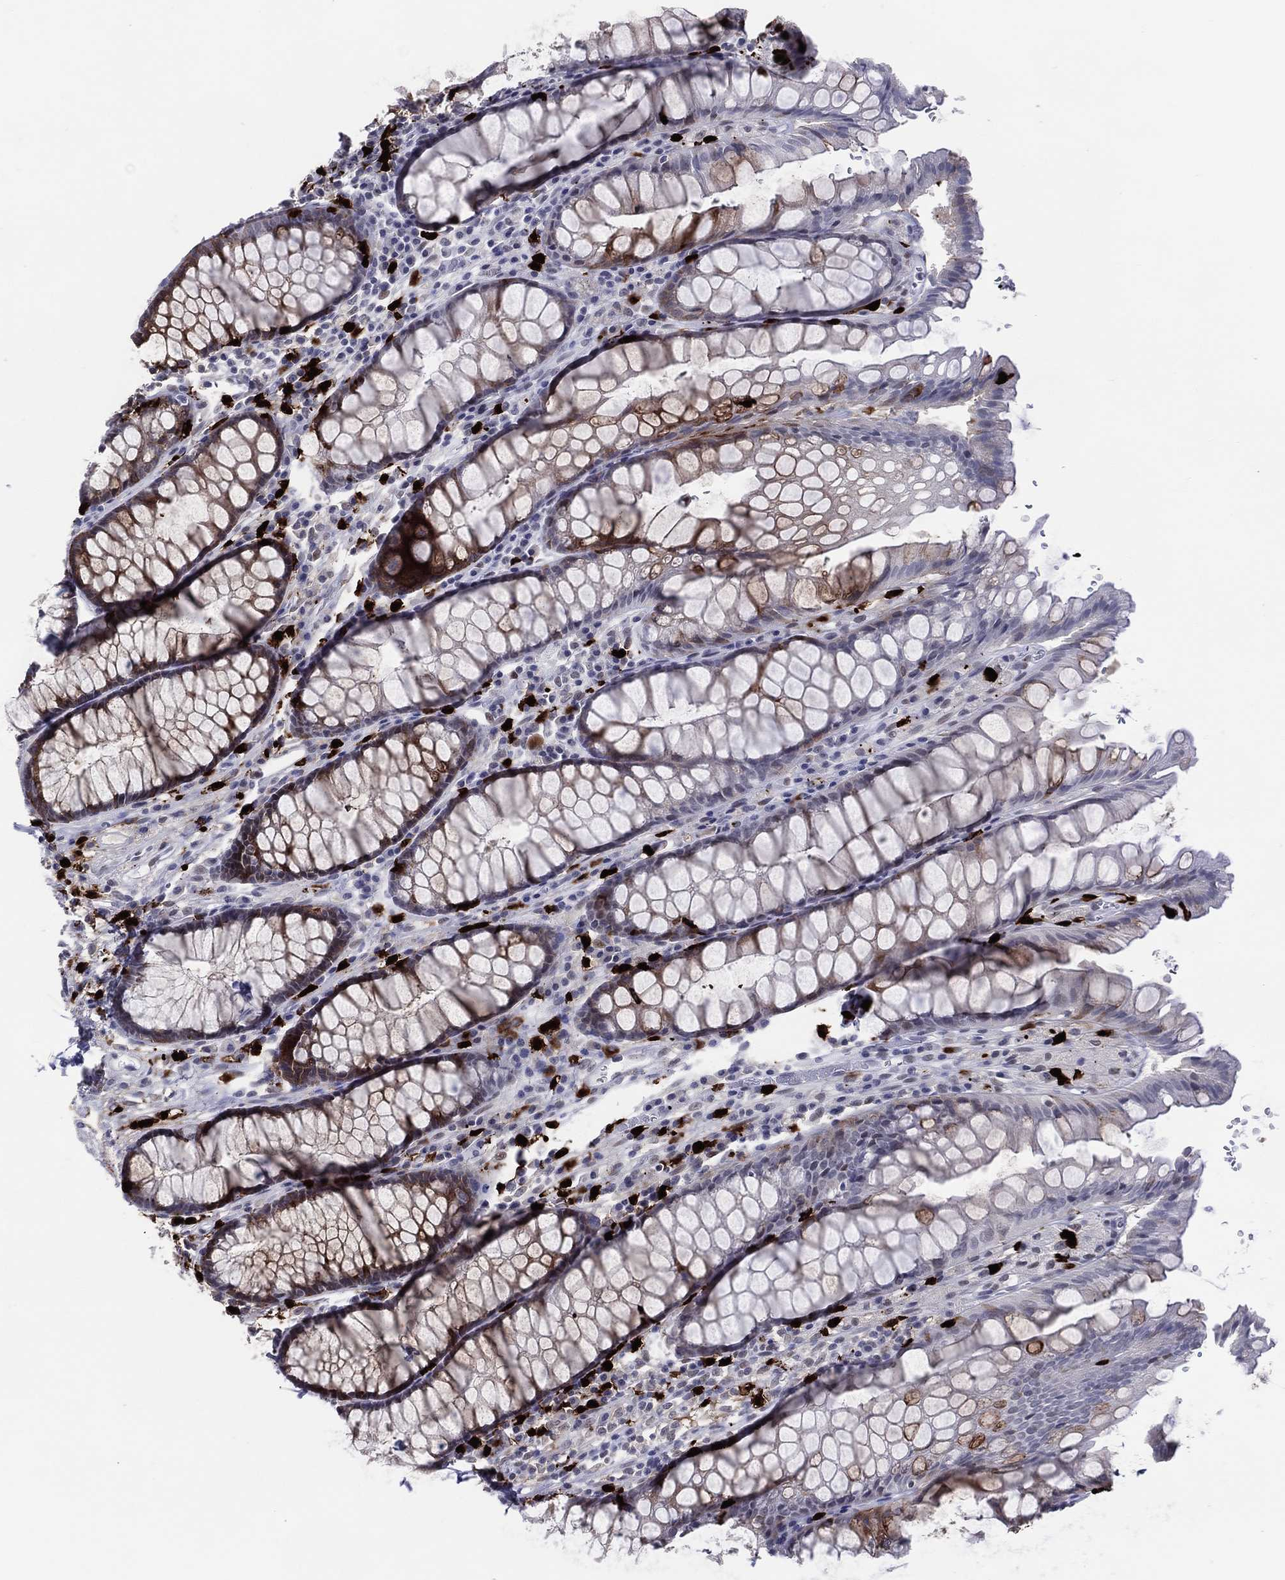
{"staining": {"intensity": "strong", "quantity": "25%-75%", "location": "cytoplasmic/membranous"}, "tissue": "rectum", "cell_type": "Glandular cells", "image_type": "normal", "snomed": [{"axis": "morphology", "description": "Normal tissue, NOS"}, {"axis": "topography", "description": "Rectum"}], "caption": "Rectum stained with DAB (3,3'-diaminobenzidine) immunohistochemistry (IHC) reveals high levels of strong cytoplasmic/membranous expression in approximately 25%-75% of glandular cells. (IHC, brightfield microscopy, high magnification).", "gene": "CFAP58", "patient": {"sex": "female", "age": 68}}